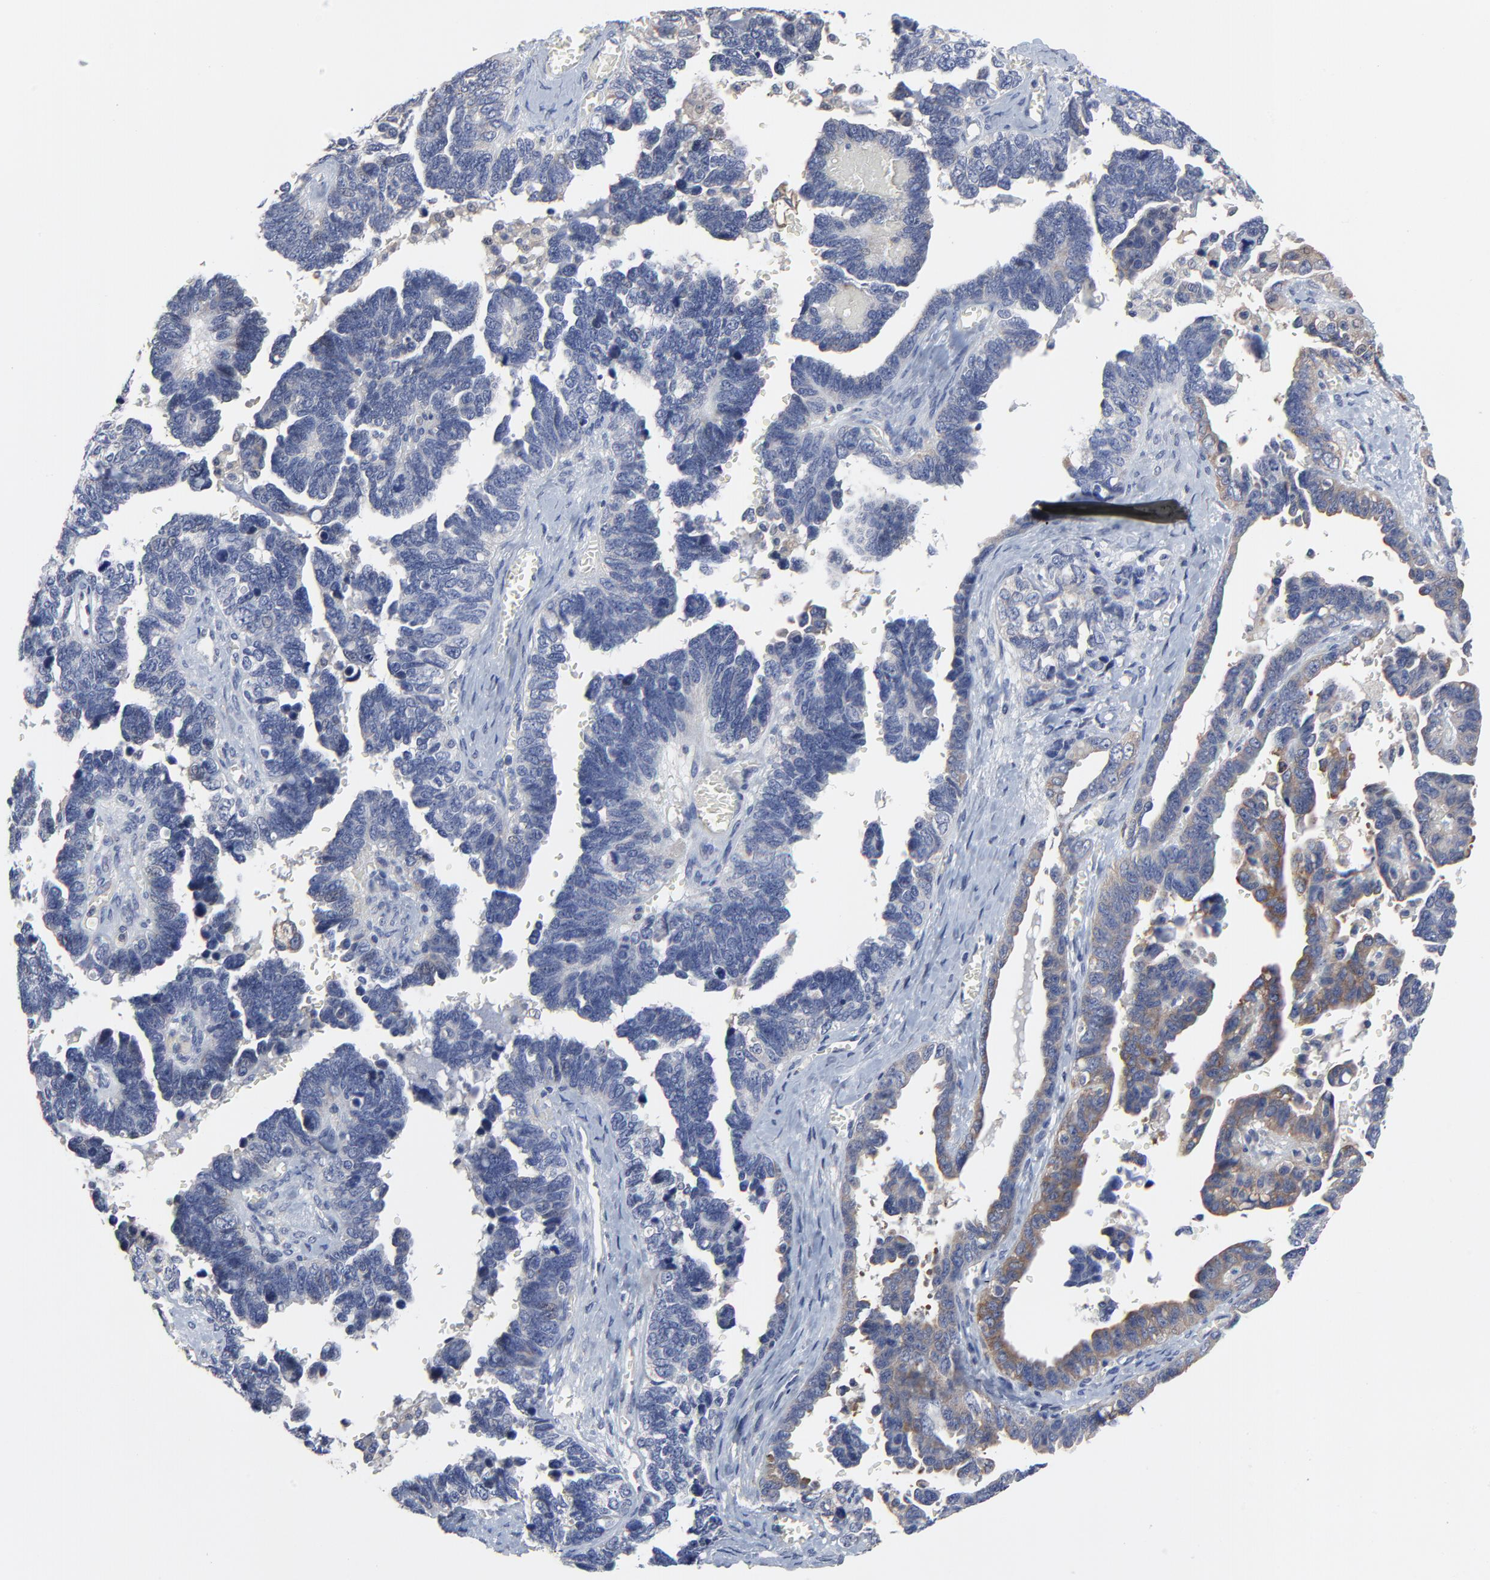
{"staining": {"intensity": "moderate", "quantity": "<25%", "location": "cytoplasmic/membranous"}, "tissue": "ovarian cancer", "cell_type": "Tumor cells", "image_type": "cancer", "snomed": [{"axis": "morphology", "description": "Cystadenocarcinoma, serous, NOS"}, {"axis": "topography", "description": "Ovary"}], "caption": "Immunohistochemical staining of human ovarian cancer (serous cystadenocarcinoma) shows low levels of moderate cytoplasmic/membranous expression in approximately <25% of tumor cells.", "gene": "NXF3", "patient": {"sex": "female", "age": 69}}